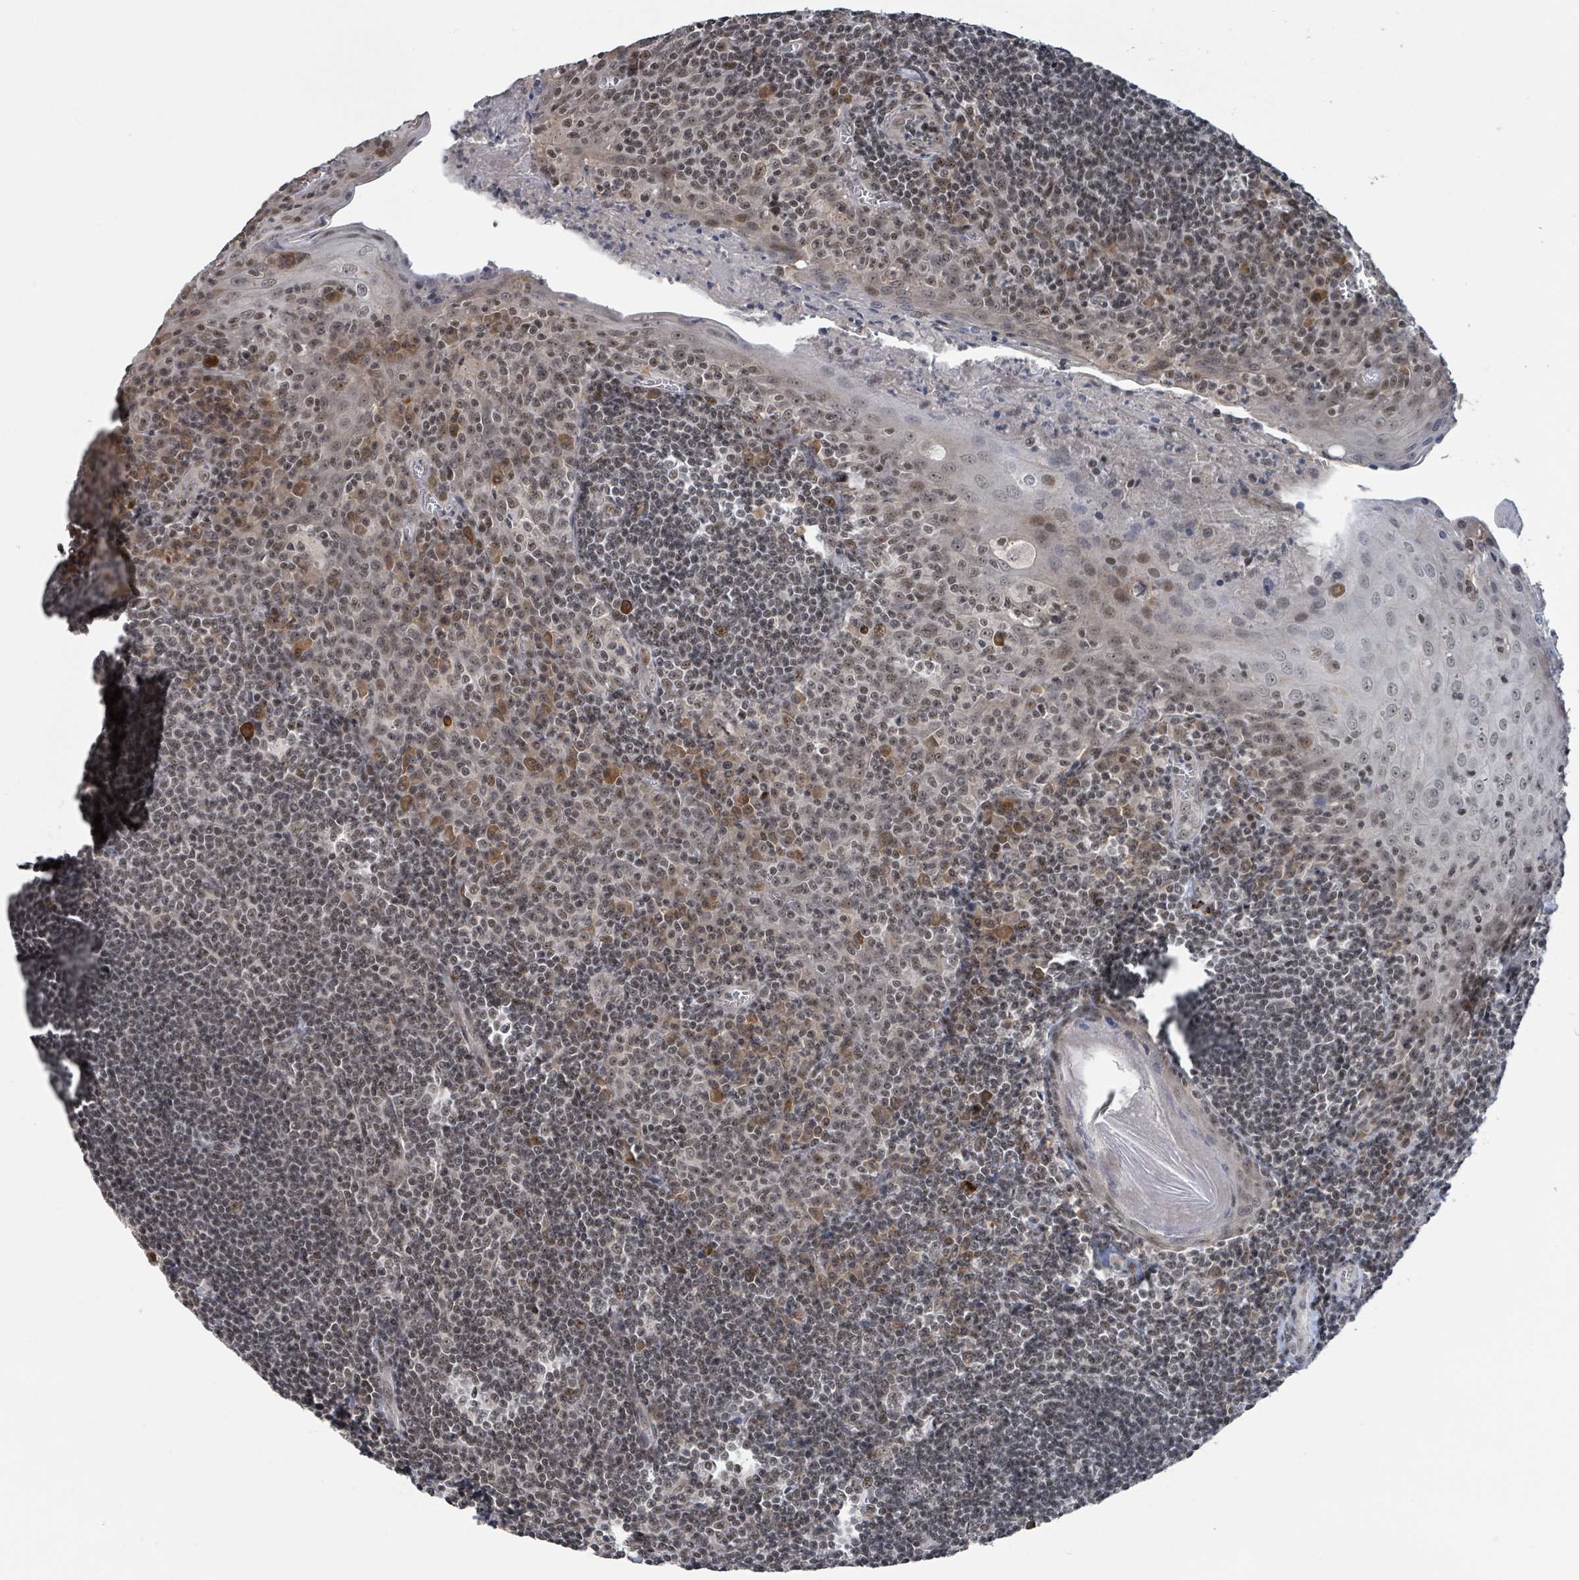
{"staining": {"intensity": "moderate", "quantity": ">75%", "location": "nuclear"}, "tissue": "tonsil", "cell_type": "Germinal center cells", "image_type": "normal", "snomed": [{"axis": "morphology", "description": "Normal tissue, NOS"}, {"axis": "topography", "description": "Tonsil"}], "caption": "Human tonsil stained with a brown dye shows moderate nuclear positive positivity in approximately >75% of germinal center cells.", "gene": "ZBTB14", "patient": {"sex": "male", "age": 27}}